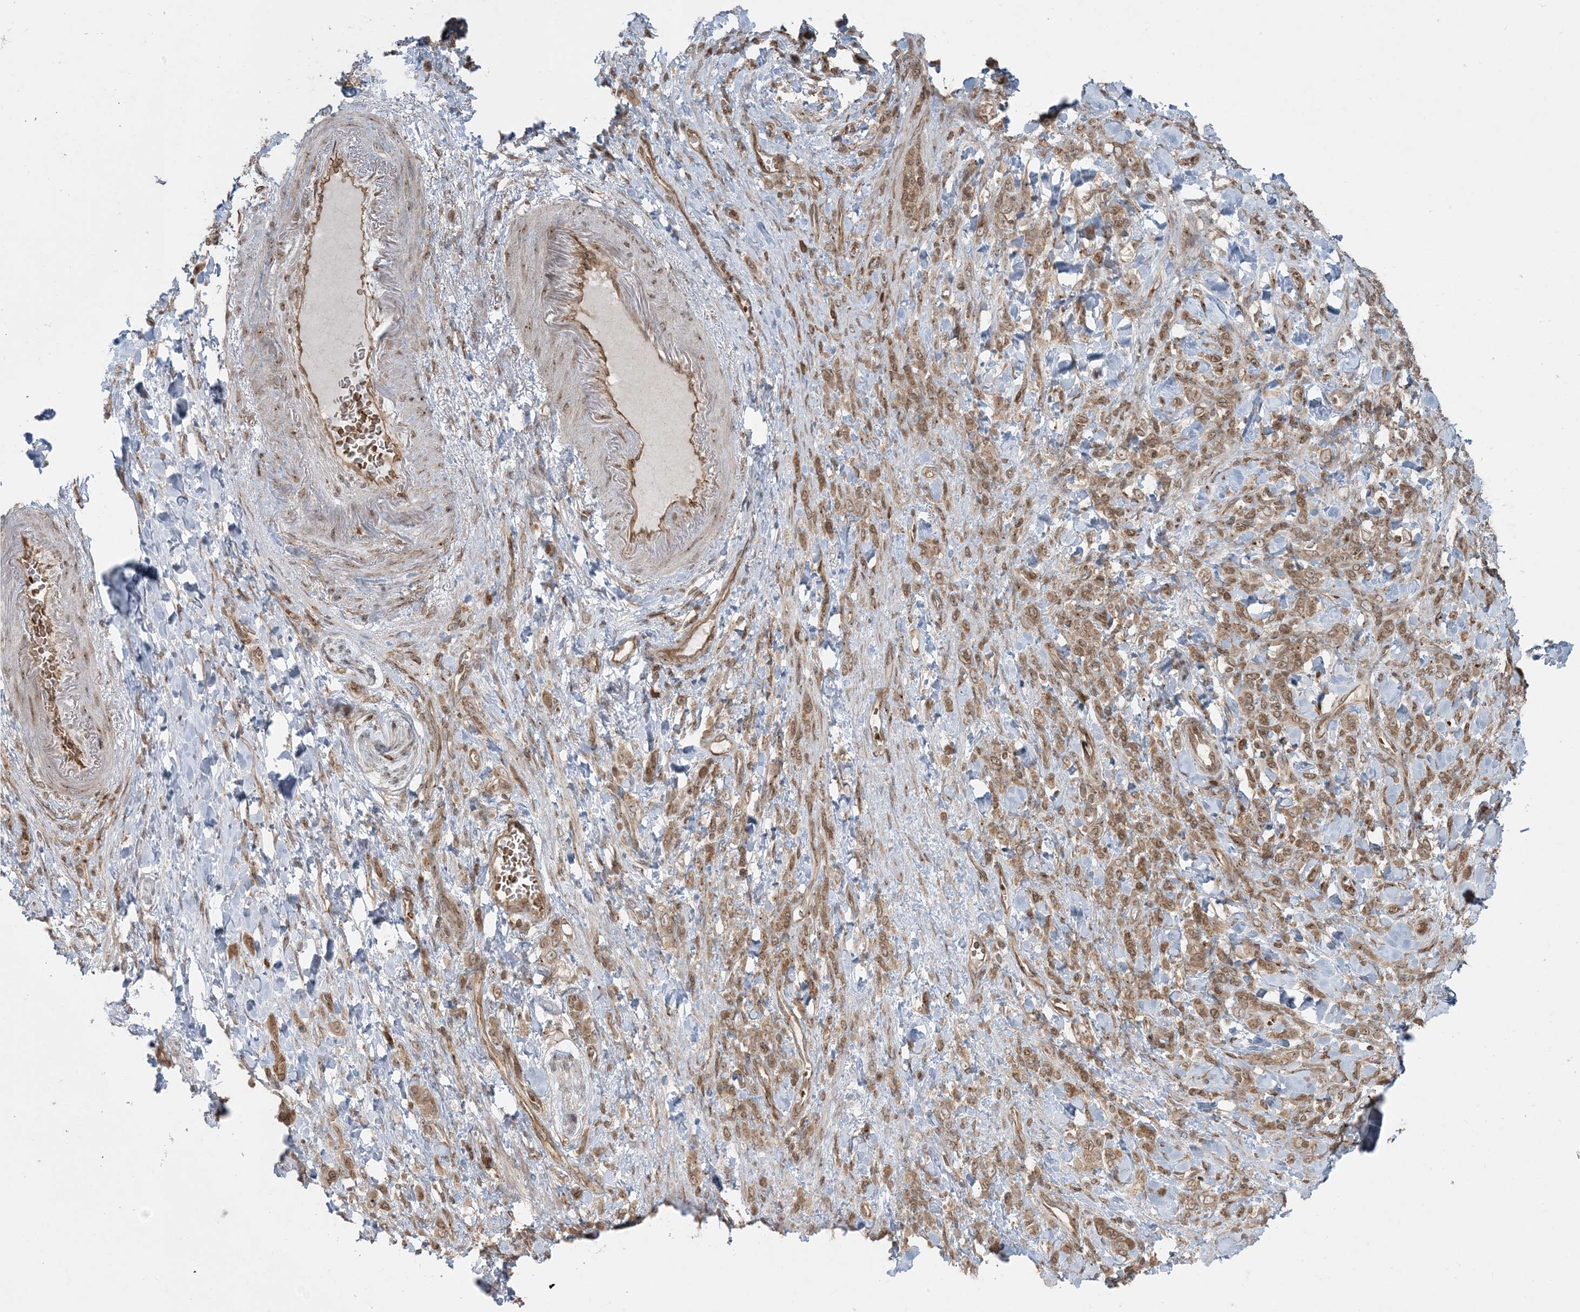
{"staining": {"intensity": "moderate", "quantity": ">75%", "location": "cytoplasmic/membranous"}, "tissue": "stomach cancer", "cell_type": "Tumor cells", "image_type": "cancer", "snomed": [{"axis": "morphology", "description": "Normal tissue, NOS"}, {"axis": "morphology", "description": "Adenocarcinoma, NOS"}, {"axis": "topography", "description": "Stomach"}], "caption": "Stomach cancer (adenocarcinoma) stained with DAB (3,3'-diaminobenzidine) immunohistochemistry (IHC) demonstrates medium levels of moderate cytoplasmic/membranous staining in approximately >75% of tumor cells.", "gene": "DDX19B", "patient": {"sex": "male", "age": 82}}